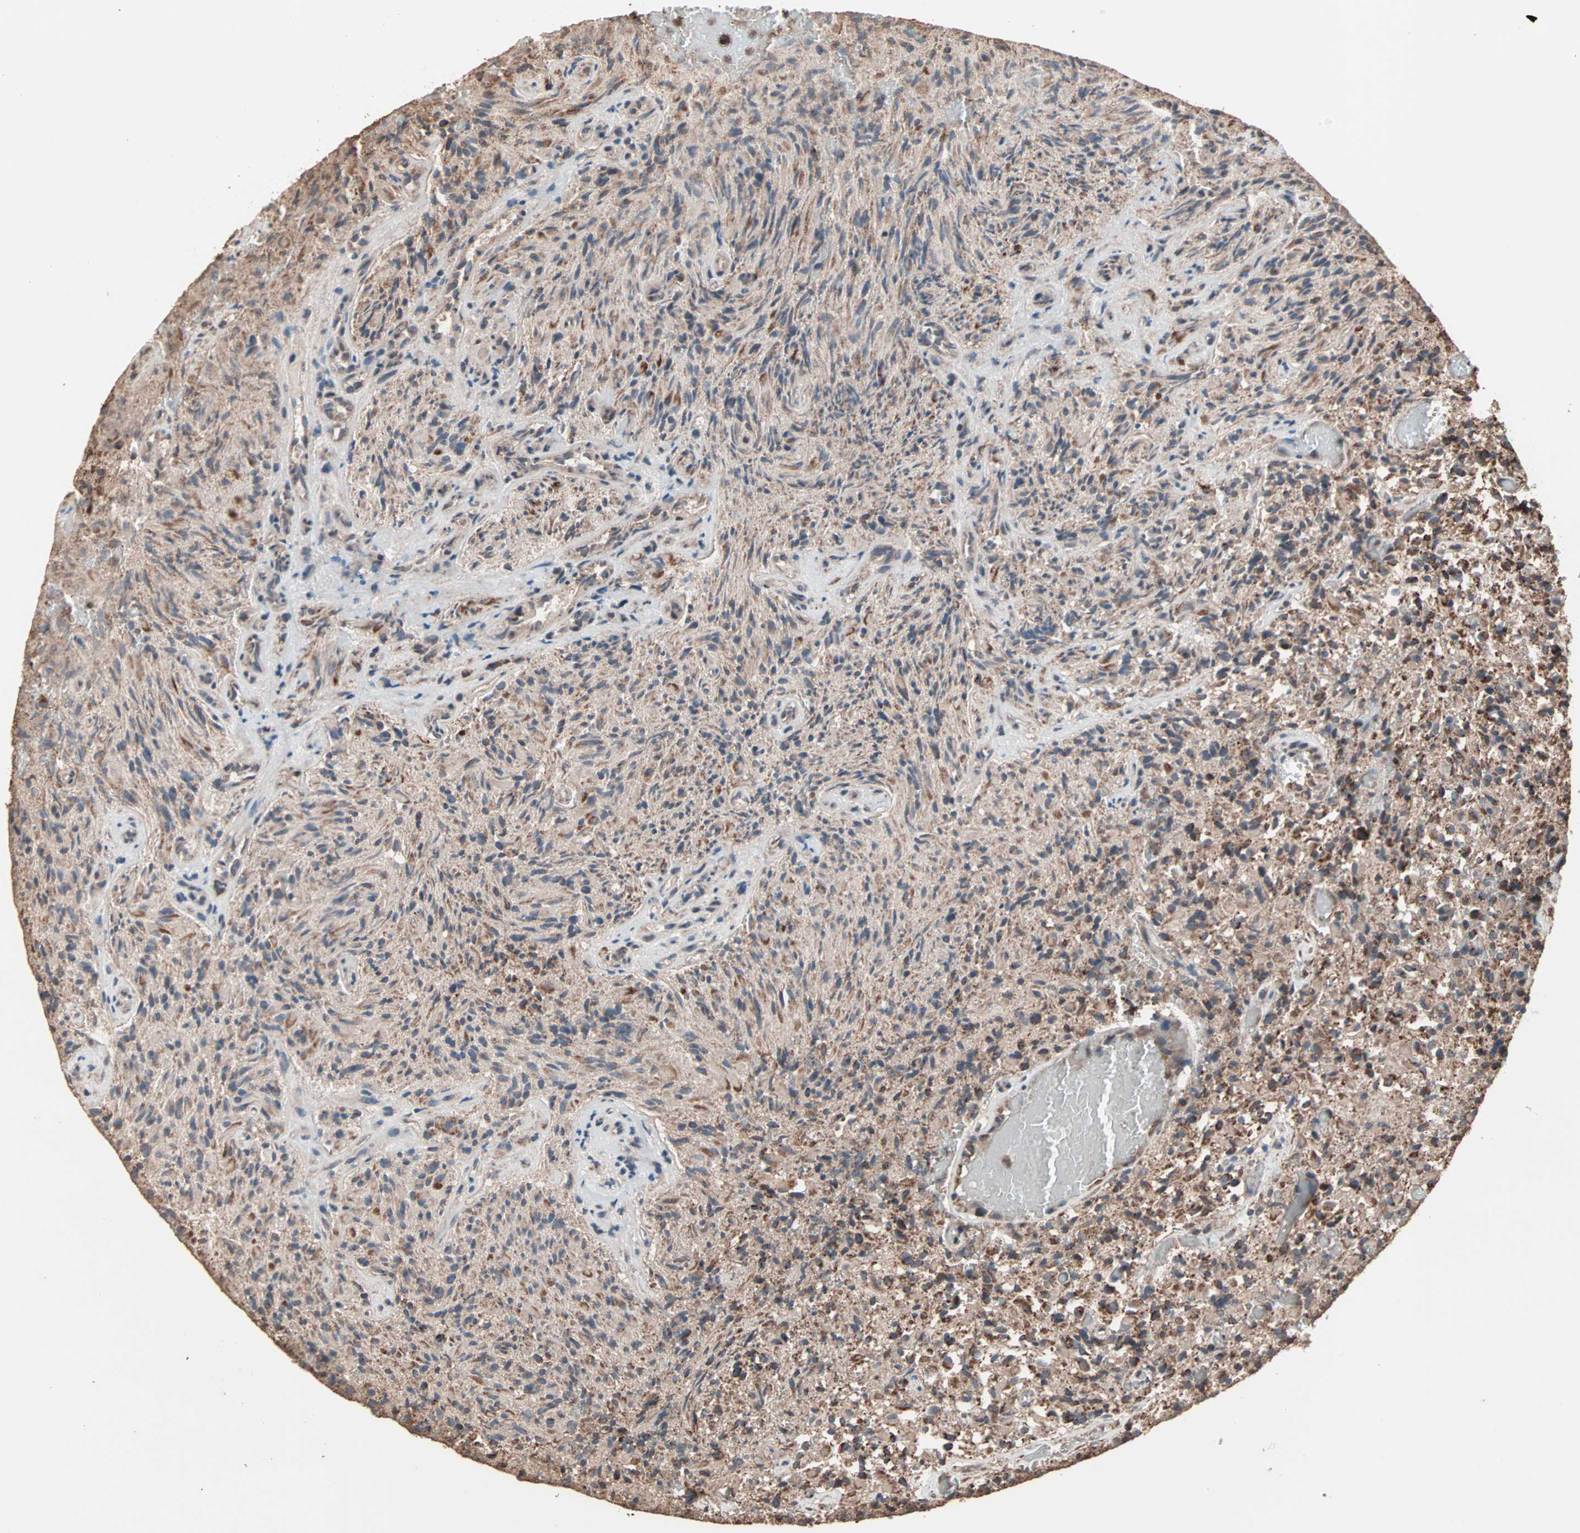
{"staining": {"intensity": "moderate", "quantity": ">75%", "location": "cytoplasmic/membranous"}, "tissue": "glioma", "cell_type": "Tumor cells", "image_type": "cancer", "snomed": [{"axis": "morphology", "description": "Glioma, malignant, High grade"}, {"axis": "topography", "description": "Brain"}], "caption": "Human high-grade glioma (malignant) stained with a protein marker shows moderate staining in tumor cells.", "gene": "MRPL2", "patient": {"sex": "male", "age": 71}}